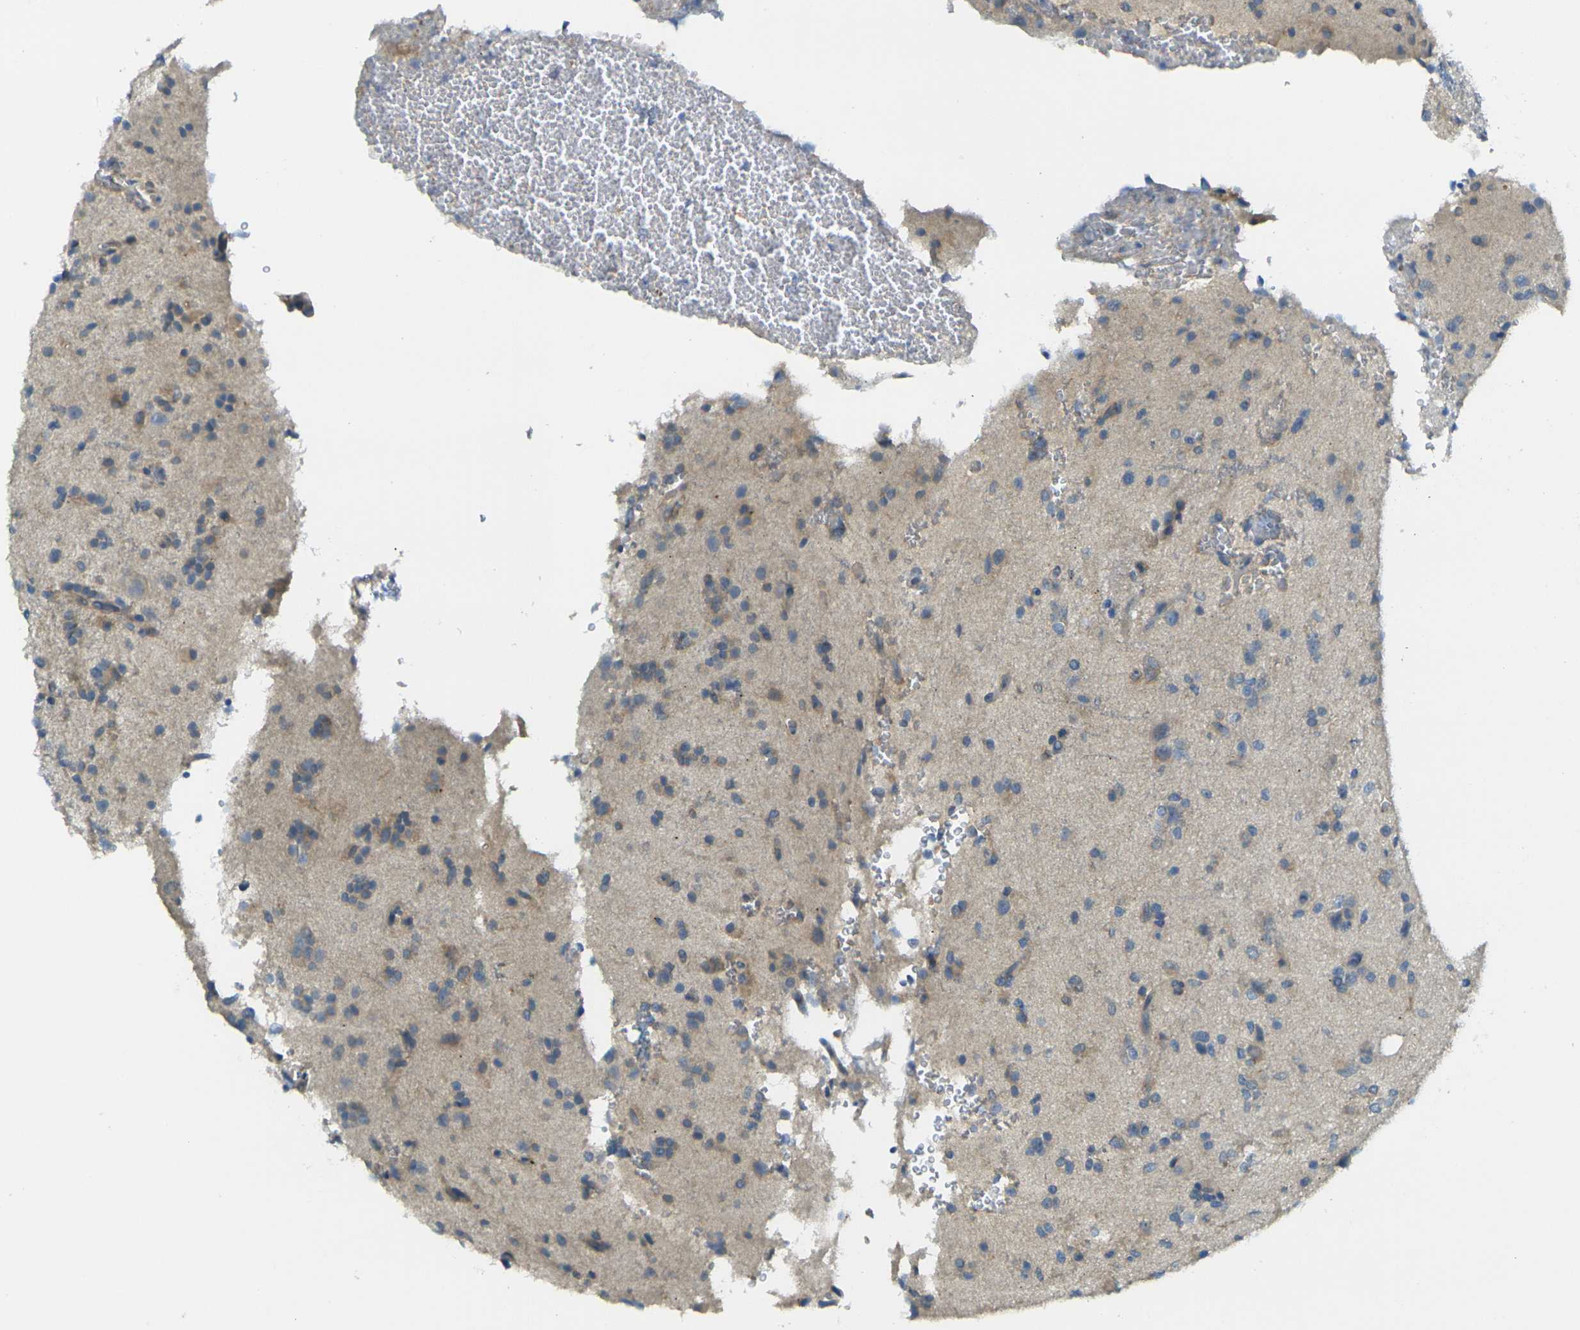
{"staining": {"intensity": "weak", "quantity": "<25%", "location": "cytoplasmic/membranous"}, "tissue": "glioma", "cell_type": "Tumor cells", "image_type": "cancer", "snomed": [{"axis": "morphology", "description": "Glioma, malignant, High grade"}, {"axis": "topography", "description": "Brain"}], "caption": "This is an IHC micrograph of human glioma. There is no expression in tumor cells.", "gene": "RHBDD1", "patient": {"sex": "male", "age": 47}}